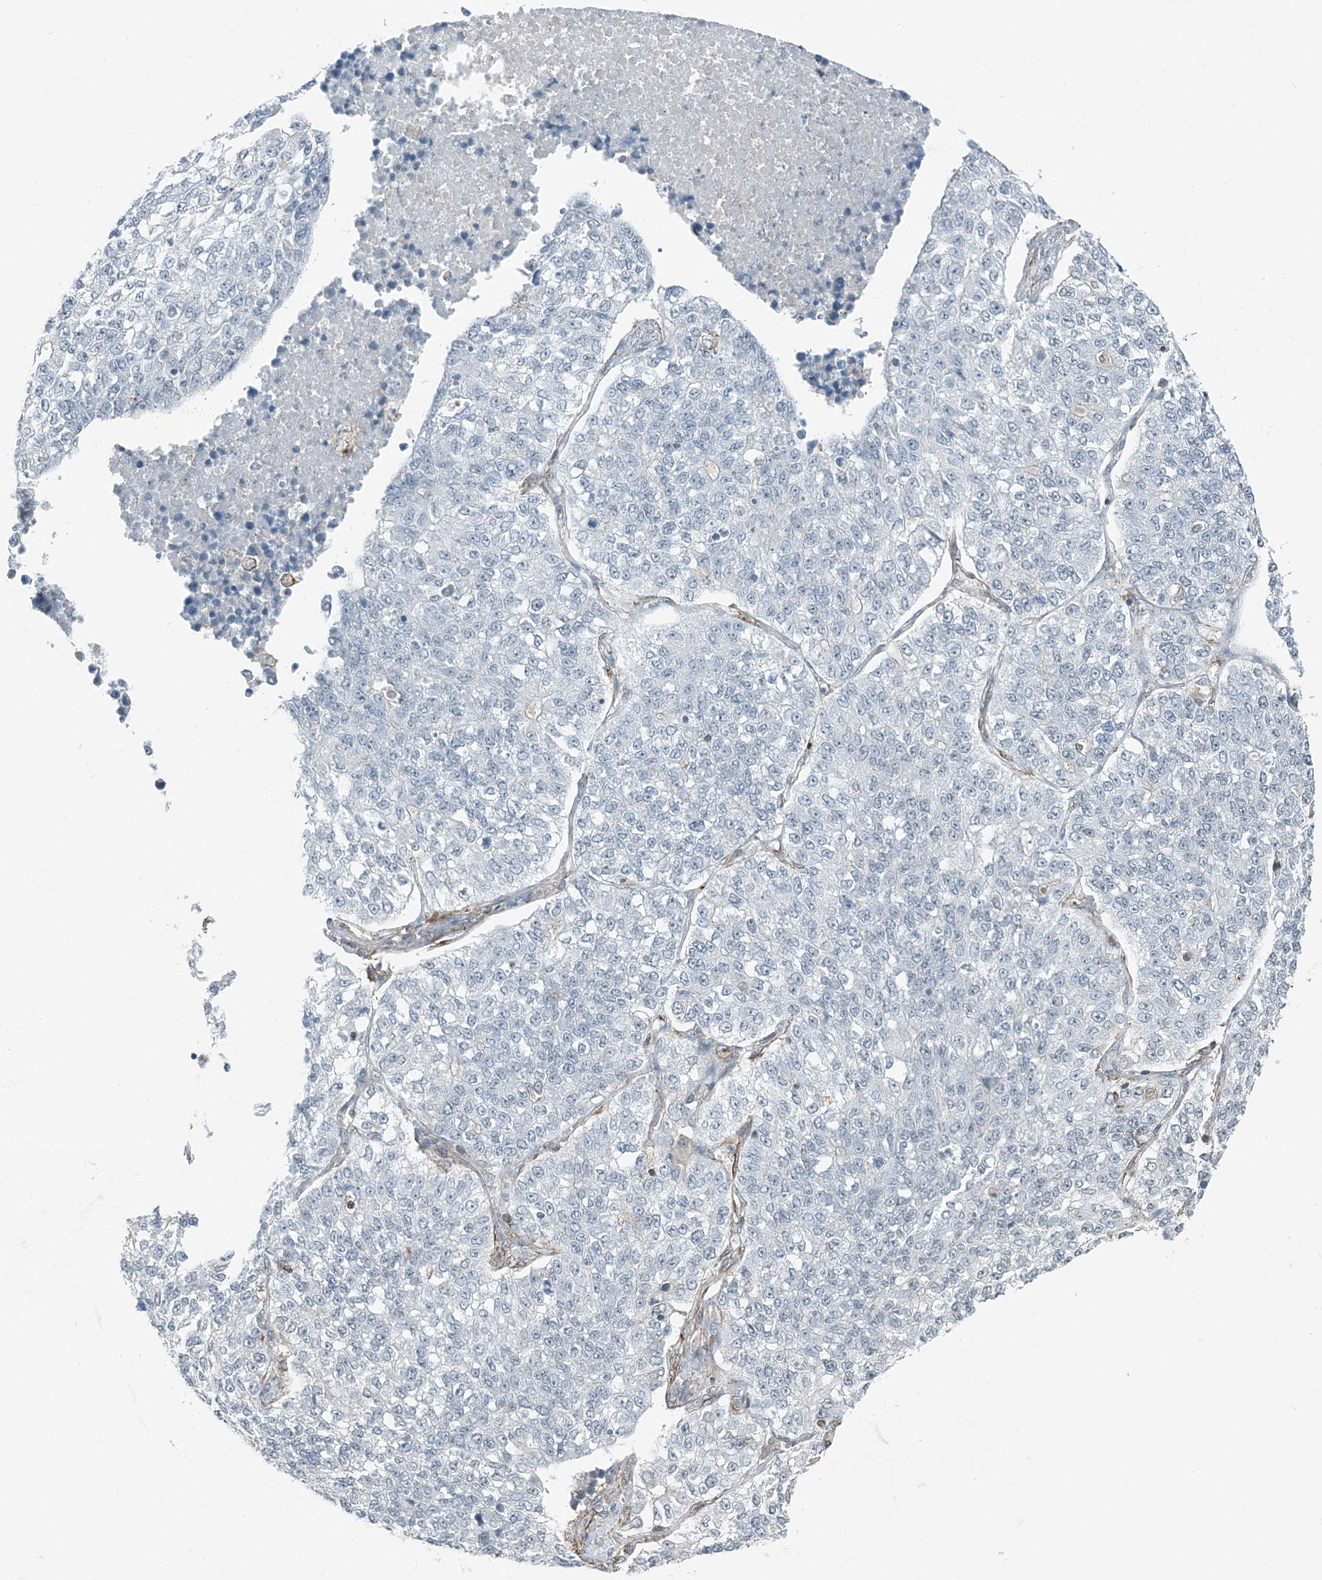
{"staining": {"intensity": "negative", "quantity": "none", "location": "none"}, "tissue": "lung cancer", "cell_type": "Tumor cells", "image_type": "cancer", "snomed": [{"axis": "morphology", "description": "Adenocarcinoma, NOS"}, {"axis": "topography", "description": "Lung"}], "caption": "Immunohistochemistry image of neoplastic tissue: human adenocarcinoma (lung) stained with DAB (3,3'-diaminobenzidine) shows no significant protein positivity in tumor cells.", "gene": "APOBEC3C", "patient": {"sex": "male", "age": 49}}